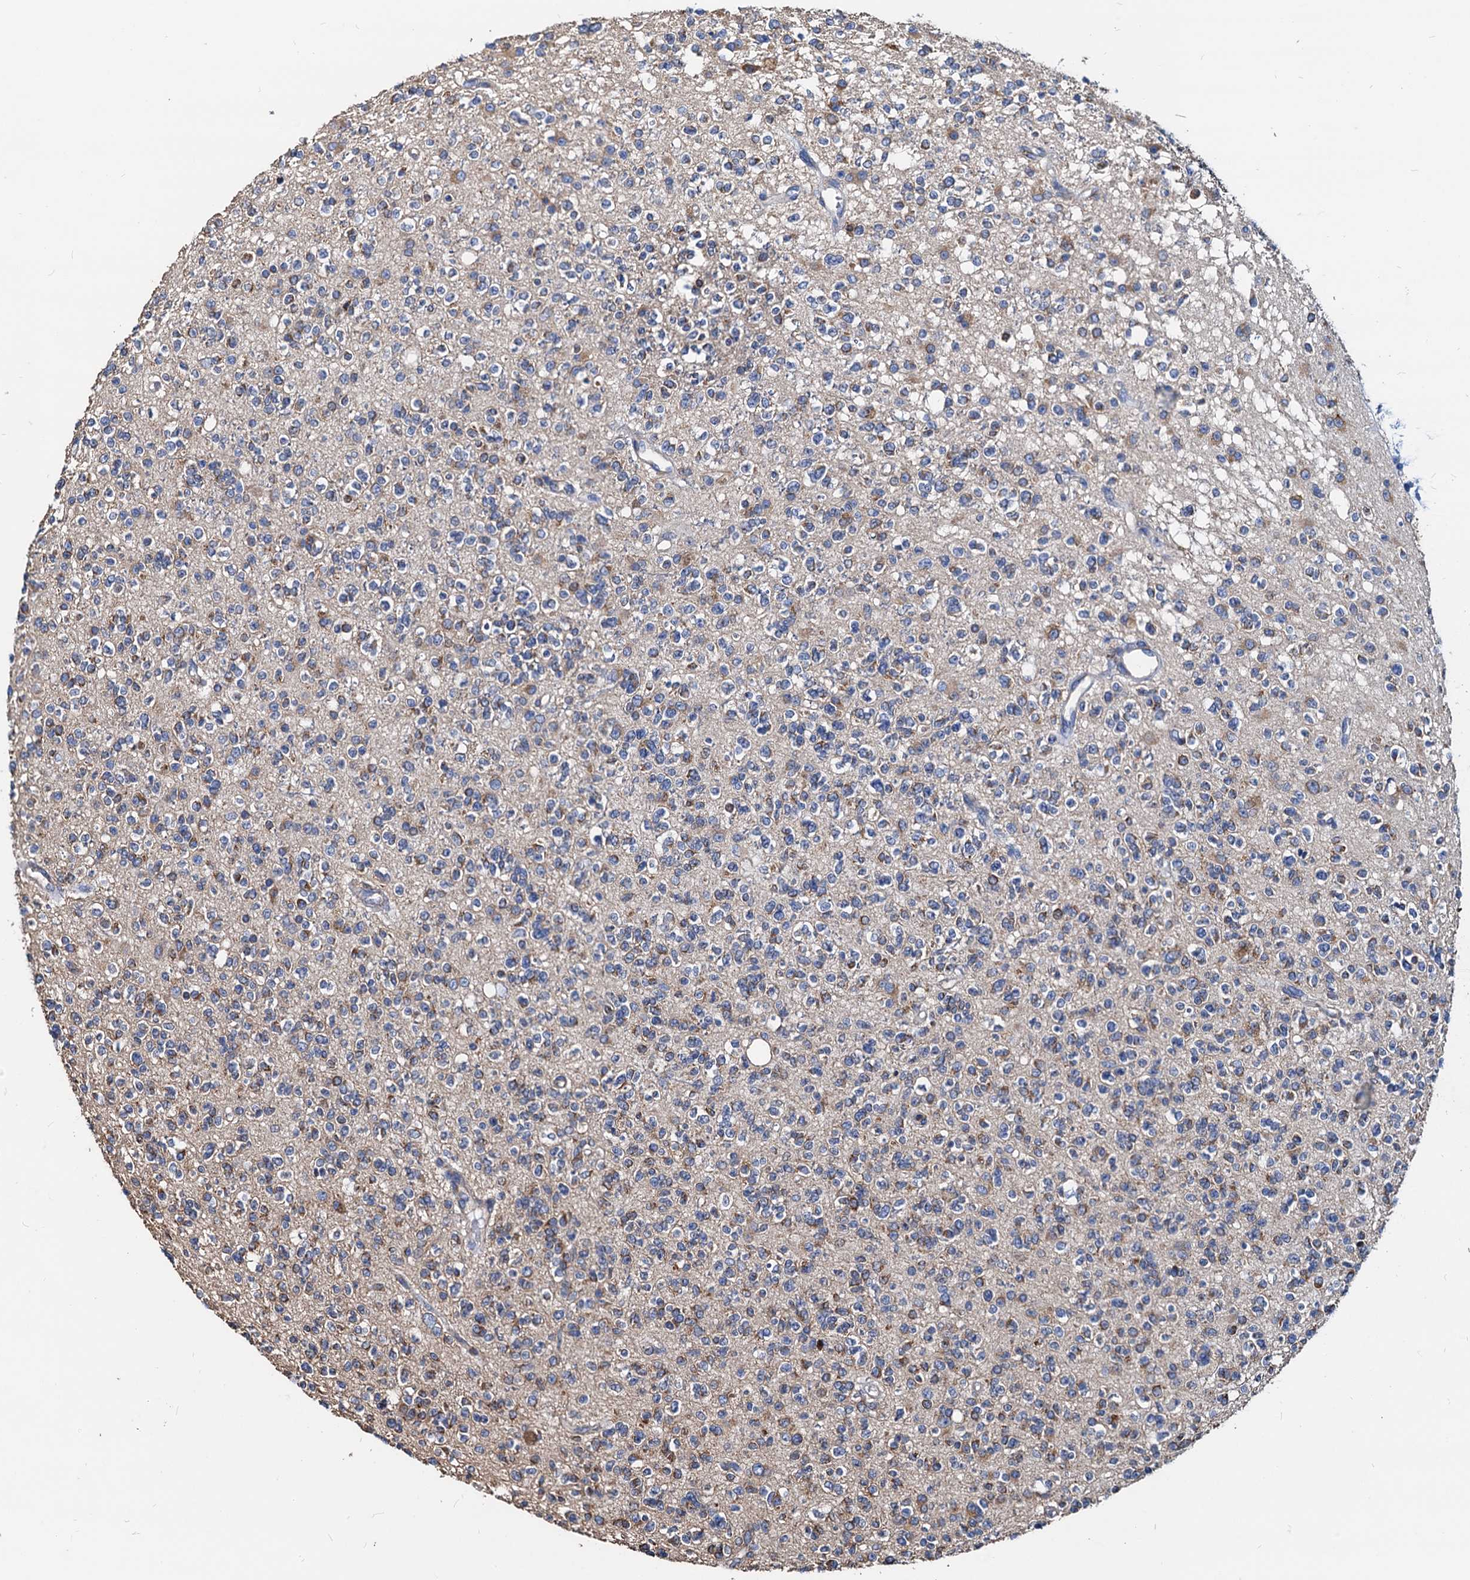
{"staining": {"intensity": "weak", "quantity": "<25%", "location": "cytoplasmic/membranous"}, "tissue": "glioma", "cell_type": "Tumor cells", "image_type": "cancer", "snomed": [{"axis": "morphology", "description": "Glioma, malignant, High grade"}, {"axis": "topography", "description": "Brain"}], "caption": "Tumor cells are negative for brown protein staining in glioma. Nuclei are stained in blue.", "gene": "HSPA5", "patient": {"sex": "male", "age": 34}}